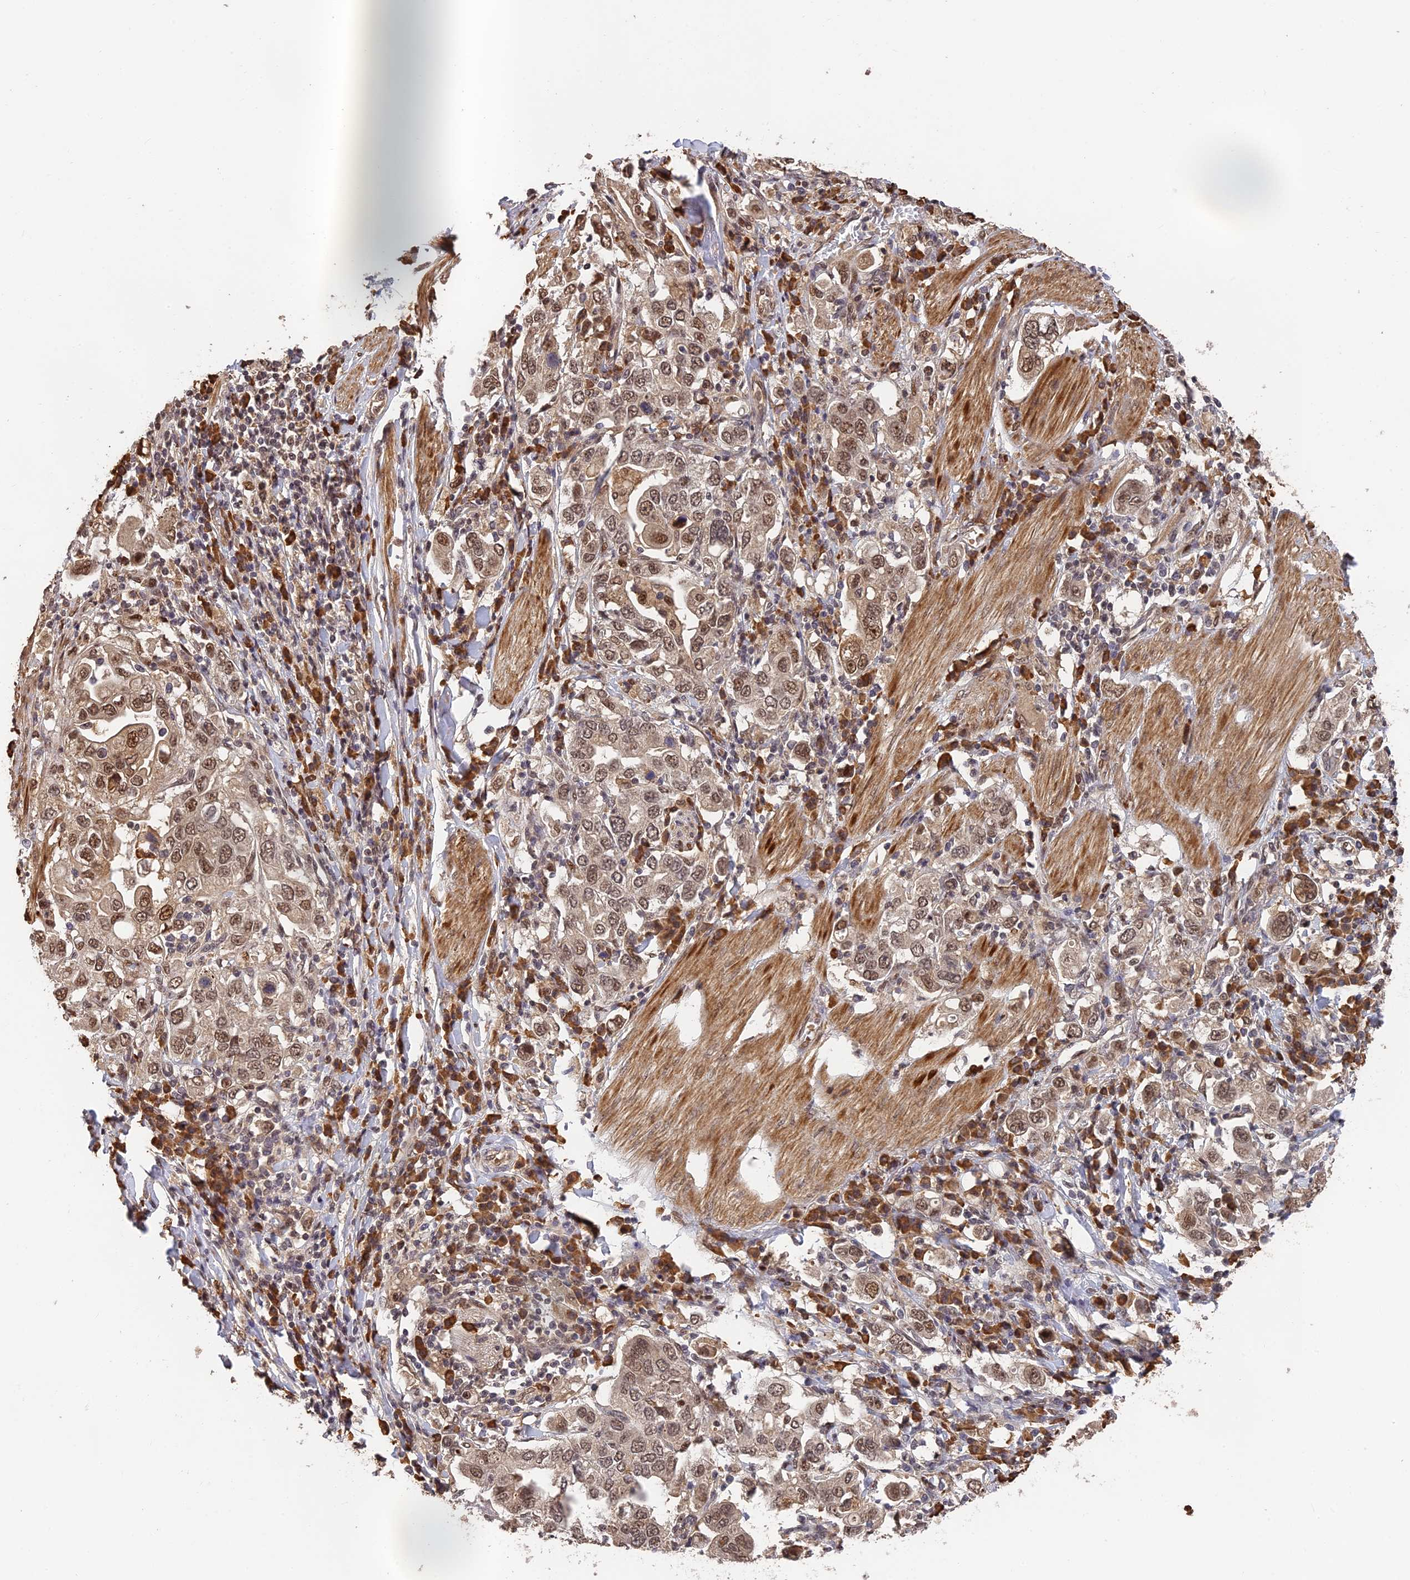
{"staining": {"intensity": "moderate", "quantity": ">75%", "location": "nuclear"}, "tissue": "stomach cancer", "cell_type": "Tumor cells", "image_type": "cancer", "snomed": [{"axis": "morphology", "description": "Adenocarcinoma, NOS"}, {"axis": "topography", "description": "Stomach, upper"}], "caption": "Adenocarcinoma (stomach) was stained to show a protein in brown. There is medium levels of moderate nuclear expression in about >75% of tumor cells.", "gene": "OSBPL1A", "patient": {"sex": "male", "age": 62}}